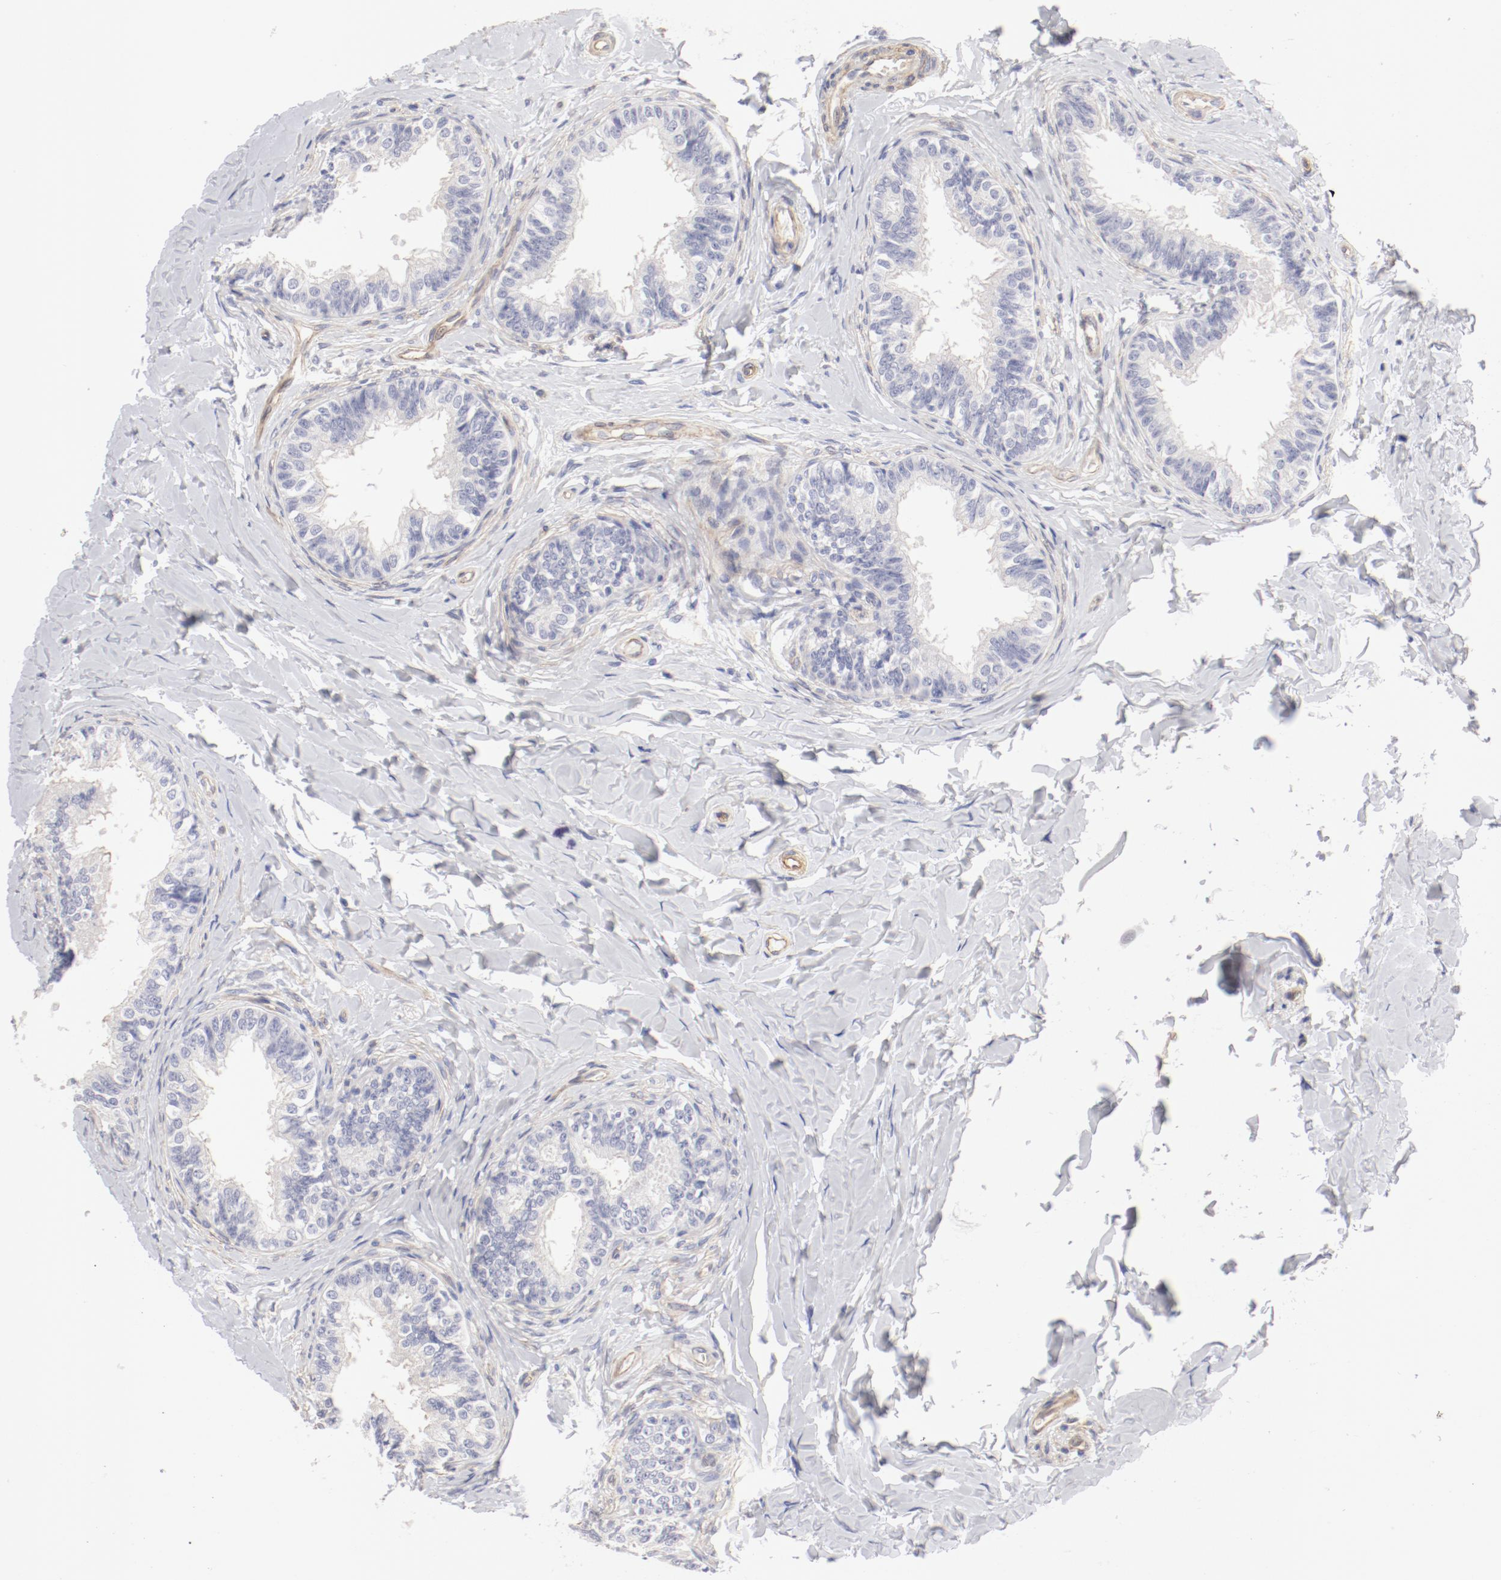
{"staining": {"intensity": "negative", "quantity": "none", "location": "none"}, "tissue": "epididymis", "cell_type": "Glandular cells", "image_type": "normal", "snomed": [{"axis": "morphology", "description": "Normal tissue, NOS"}, {"axis": "topography", "description": "Epididymis"}], "caption": "Immunohistochemistry photomicrograph of benign epididymis: epididymis stained with DAB (3,3'-diaminobenzidine) reveals no significant protein staining in glandular cells.", "gene": "LAX1", "patient": {"sex": "male", "age": 26}}